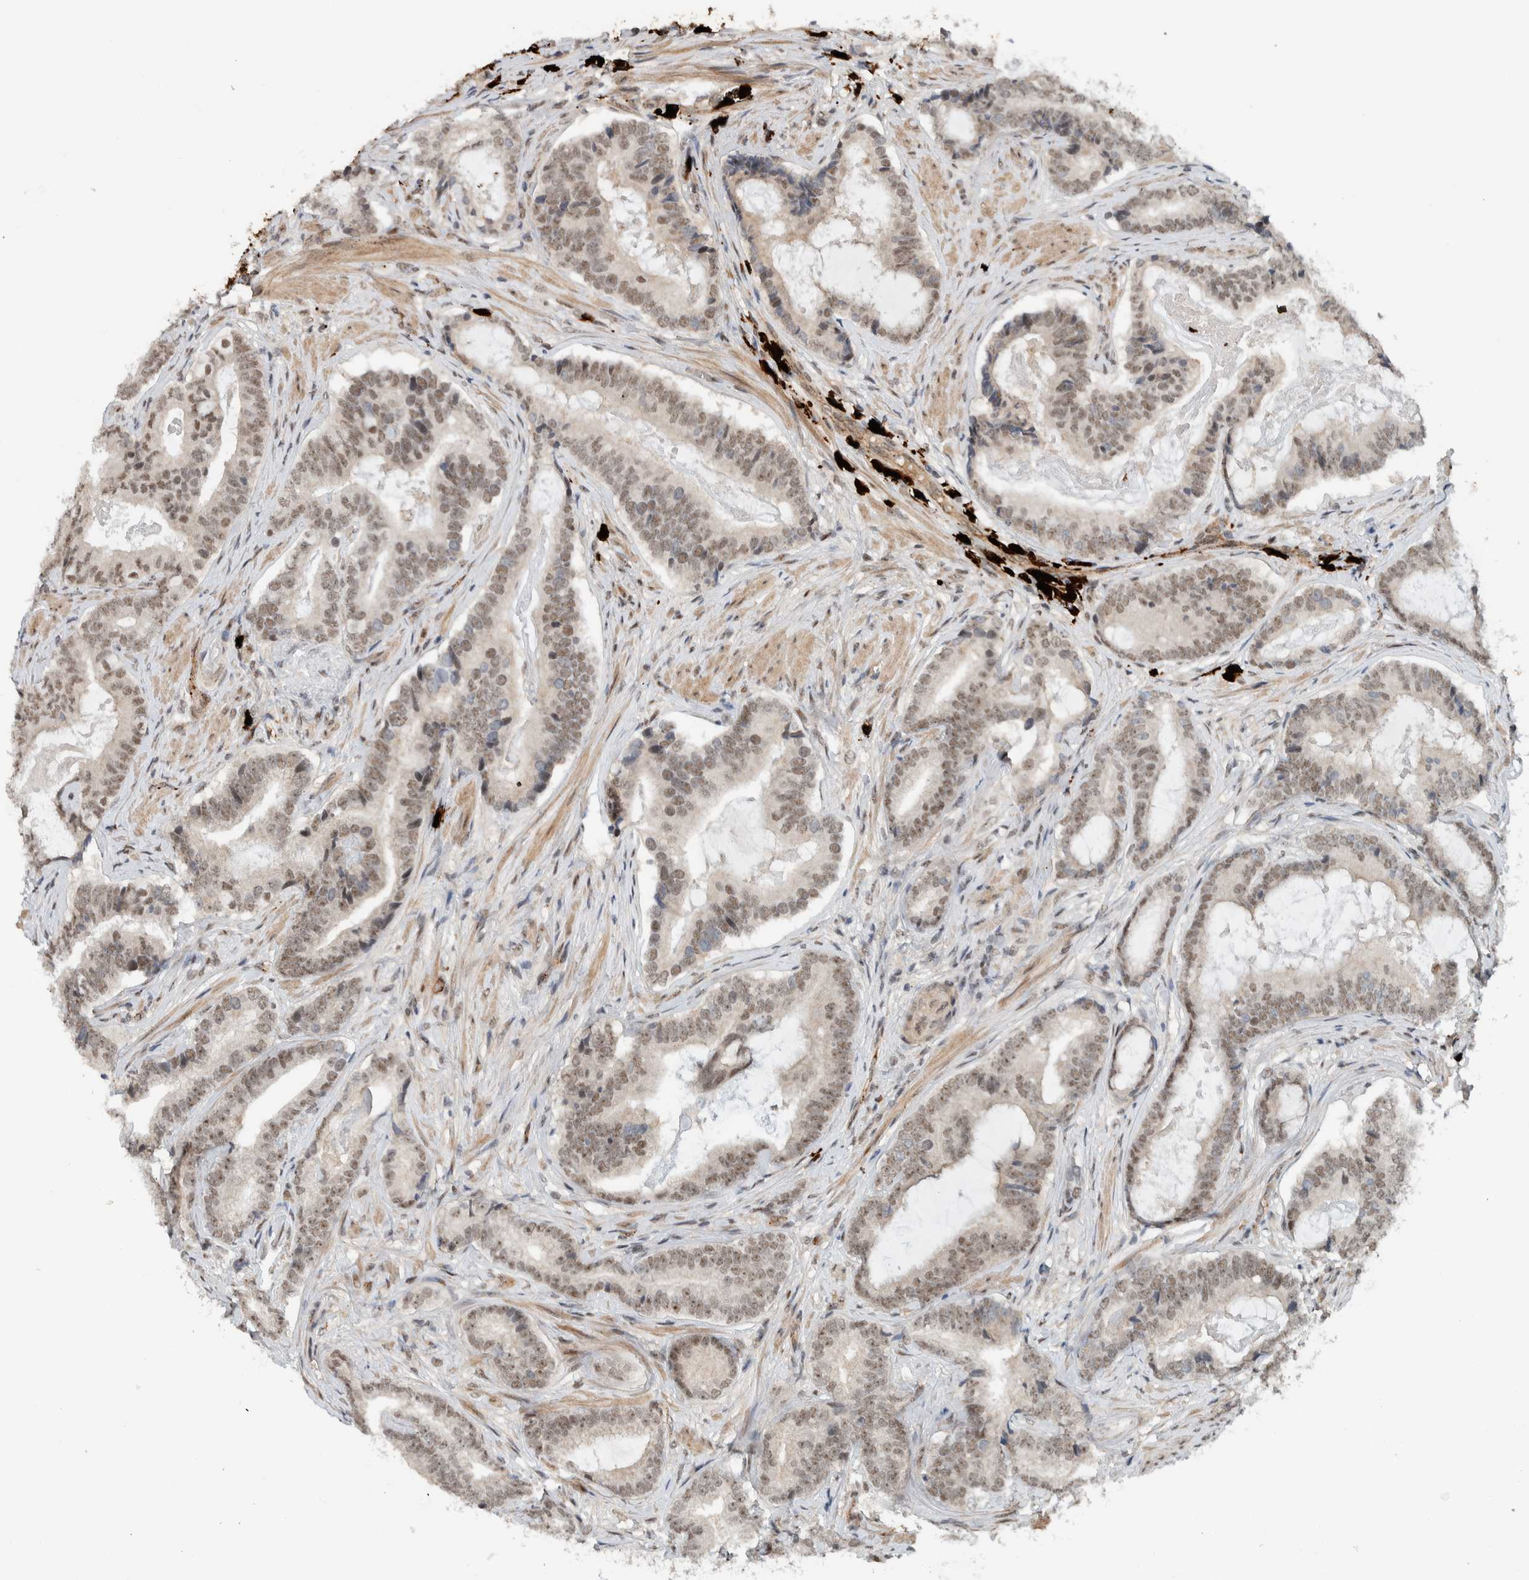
{"staining": {"intensity": "moderate", "quantity": ">75%", "location": "nuclear"}, "tissue": "prostate cancer", "cell_type": "Tumor cells", "image_type": "cancer", "snomed": [{"axis": "morphology", "description": "Adenocarcinoma, High grade"}, {"axis": "topography", "description": "Prostate"}], "caption": "The photomicrograph shows staining of prostate cancer (high-grade adenocarcinoma), revealing moderate nuclear protein positivity (brown color) within tumor cells. (DAB IHC, brown staining for protein, blue staining for nuclei).", "gene": "ZFP91", "patient": {"sex": "male", "age": 55}}